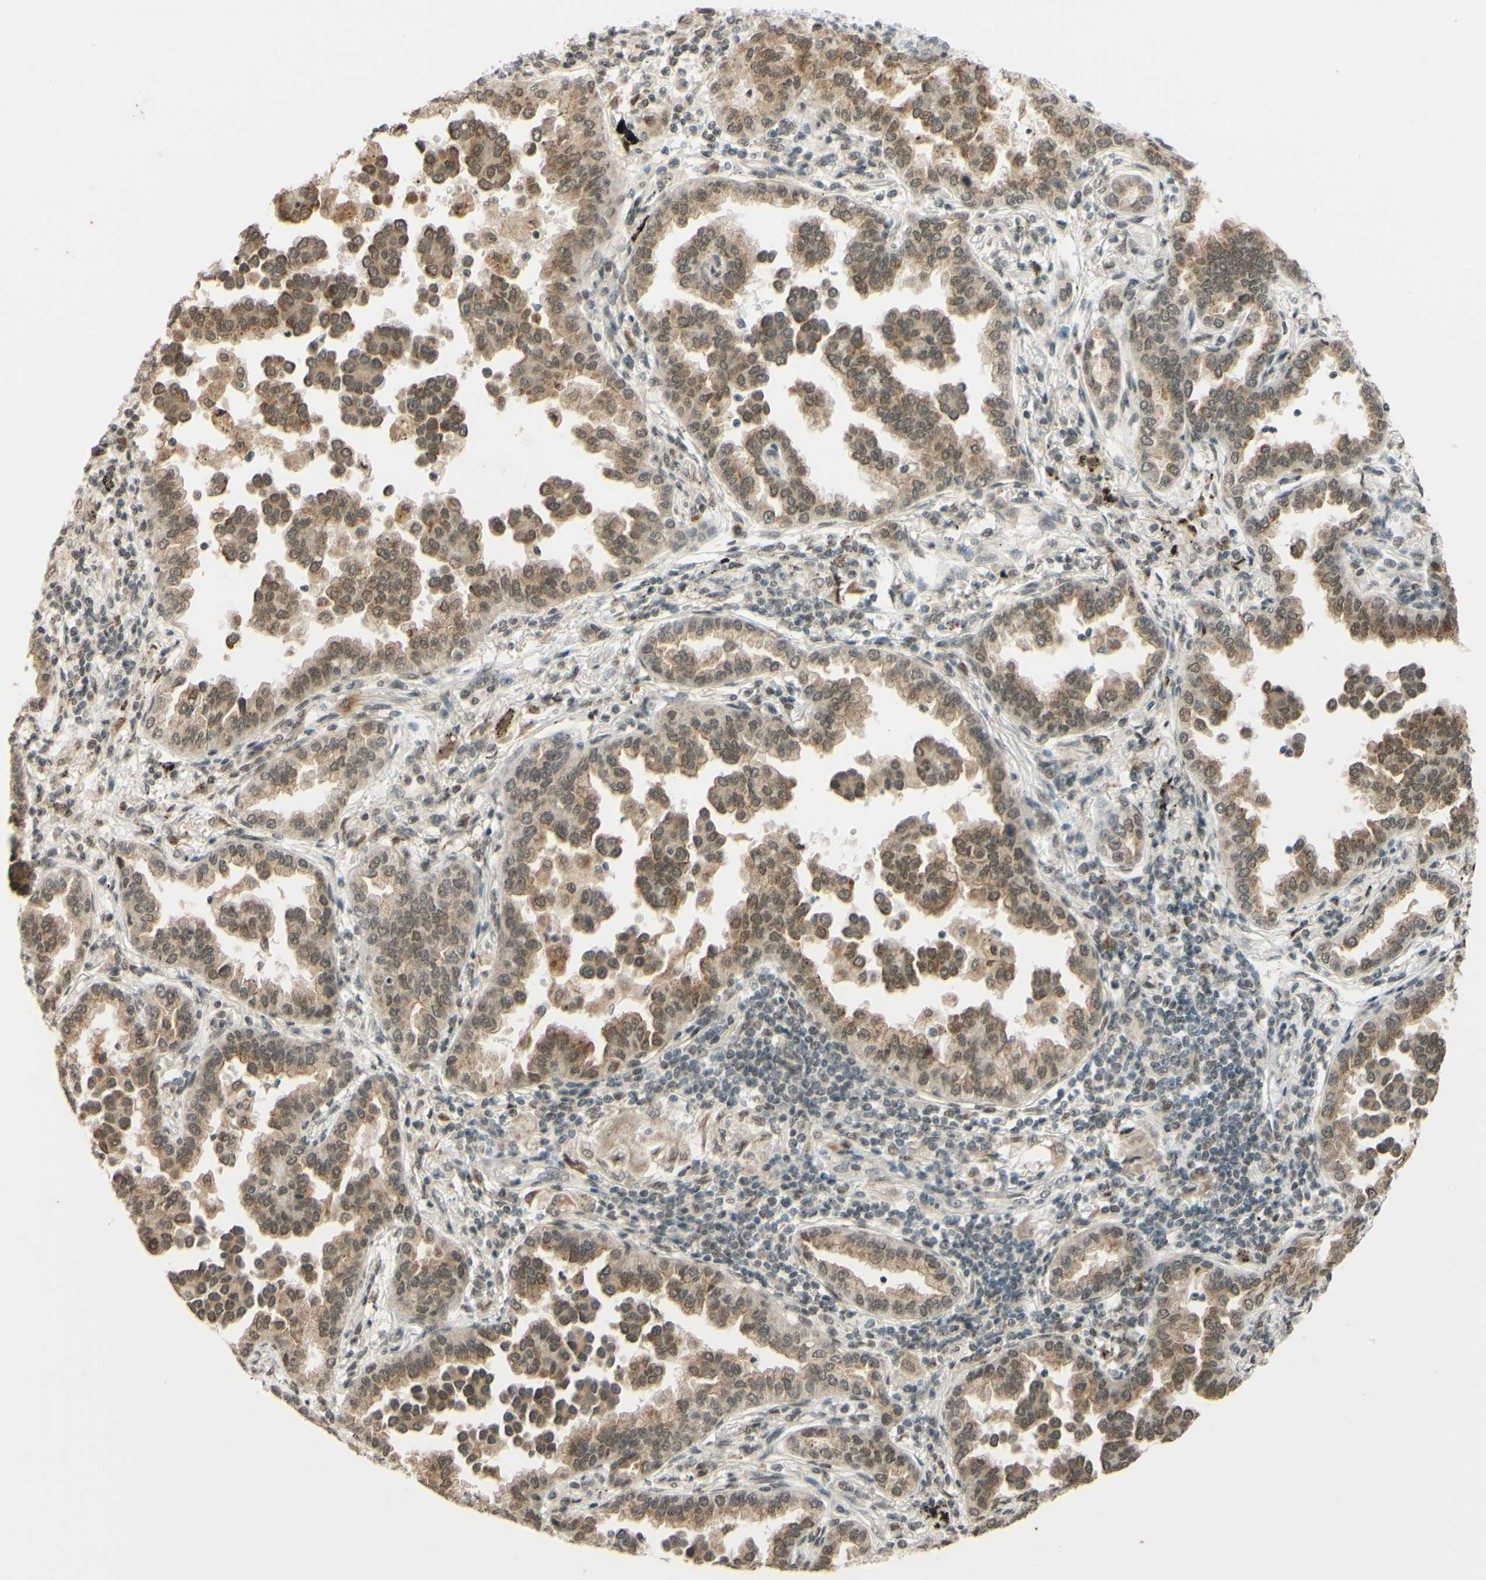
{"staining": {"intensity": "weak", "quantity": ">75%", "location": "cytoplasmic/membranous,nuclear"}, "tissue": "lung cancer", "cell_type": "Tumor cells", "image_type": "cancer", "snomed": [{"axis": "morphology", "description": "Normal tissue, NOS"}, {"axis": "morphology", "description": "Adenocarcinoma, NOS"}, {"axis": "topography", "description": "Lung"}], "caption": "Protein positivity by immunohistochemistry (IHC) displays weak cytoplasmic/membranous and nuclear positivity in about >75% of tumor cells in lung cancer (adenocarcinoma).", "gene": "SMARCB1", "patient": {"sex": "male", "age": 59}}